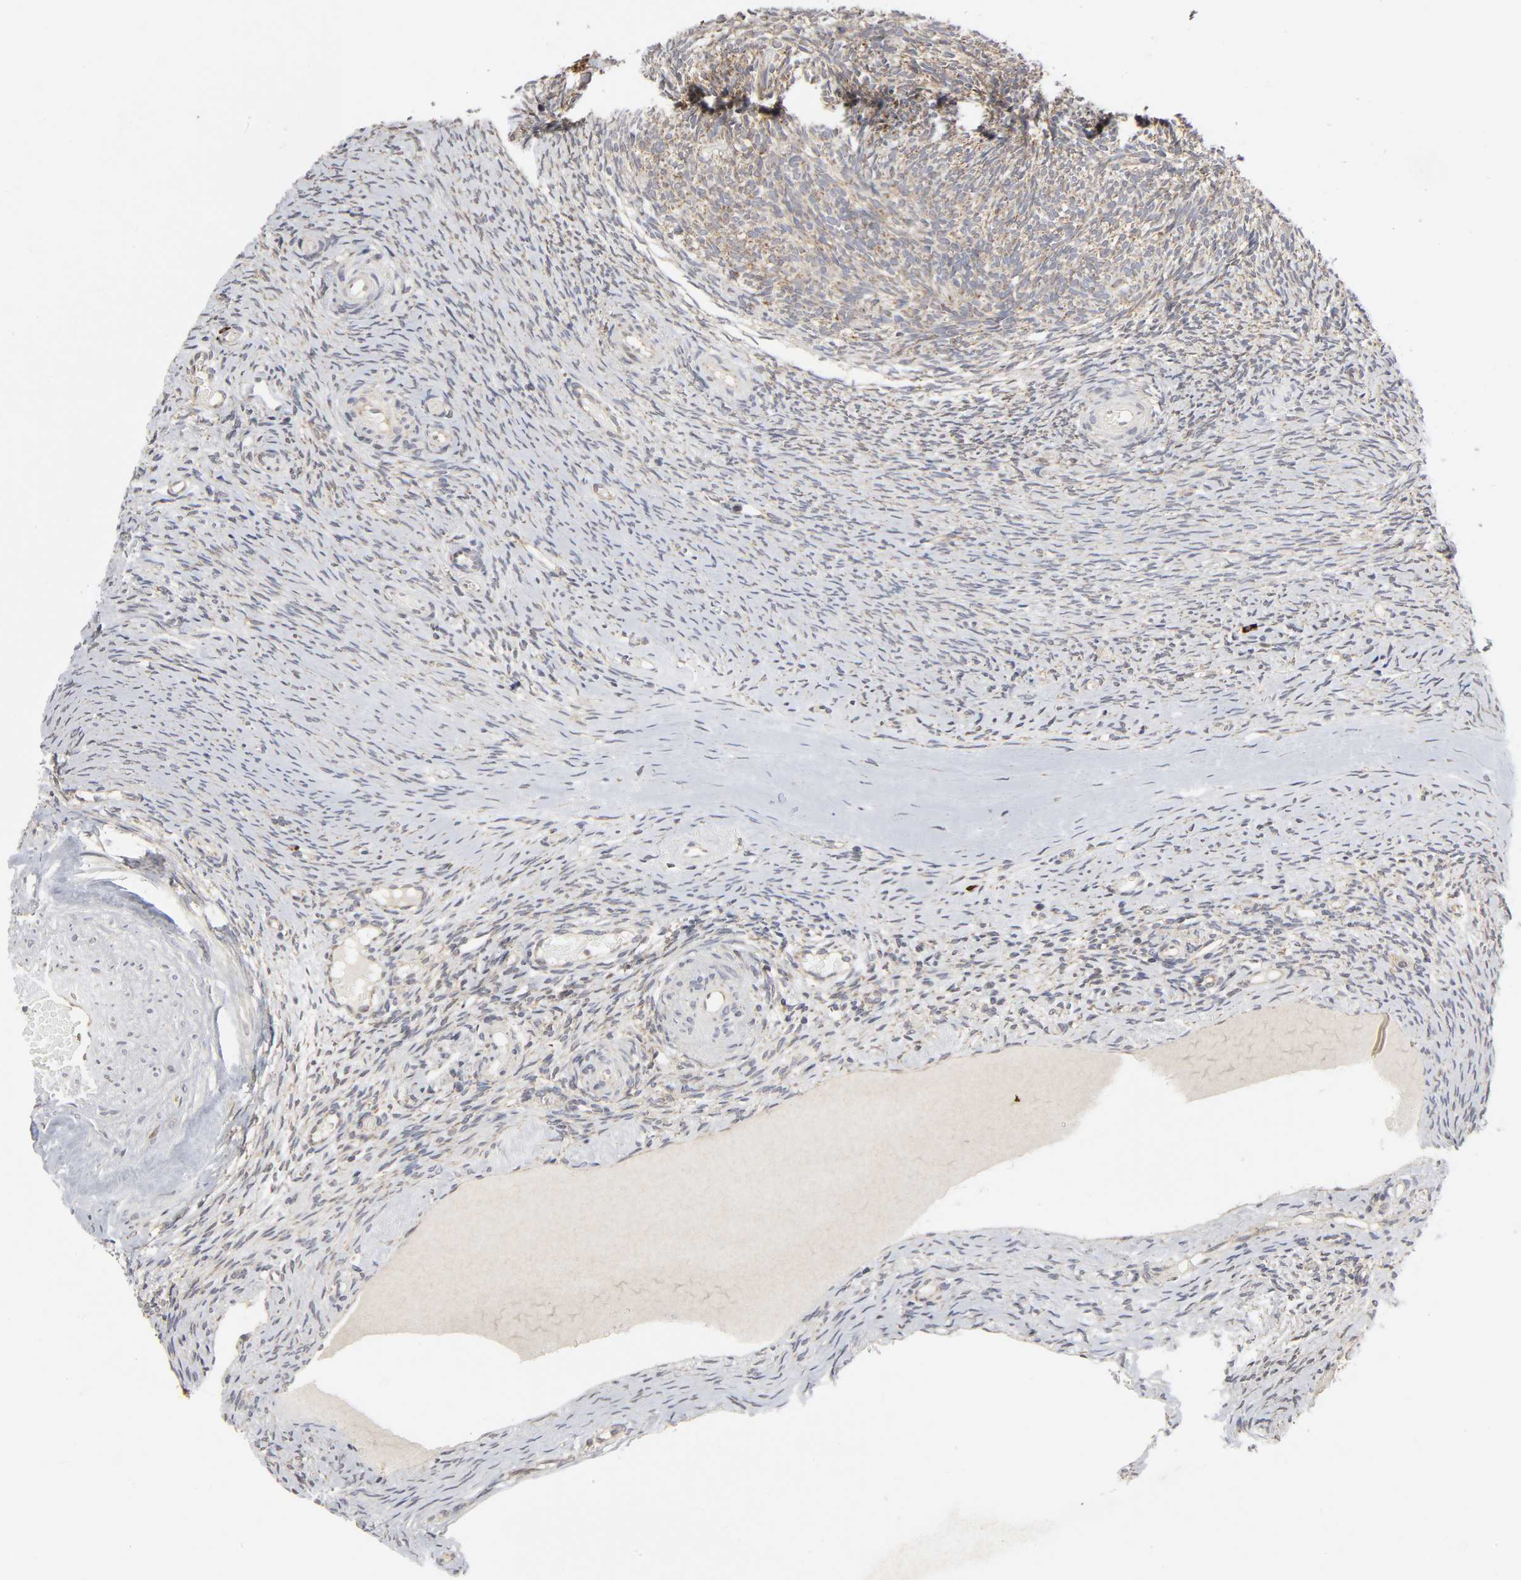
{"staining": {"intensity": "weak", "quantity": ">75%", "location": "cytoplasmic/membranous"}, "tissue": "ovary", "cell_type": "Ovarian stroma cells", "image_type": "normal", "snomed": [{"axis": "morphology", "description": "Normal tissue, NOS"}, {"axis": "topography", "description": "Ovary"}], "caption": "Protein expression analysis of normal human ovary reveals weak cytoplasmic/membranous staining in approximately >75% of ovarian stroma cells. Using DAB (3,3'-diaminobenzidine) (brown) and hematoxylin (blue) stains, captured at high magnification using brightfield microscopy.", "gene": "SLC30A9", "patient": {"sex": "female", "age": 60}}